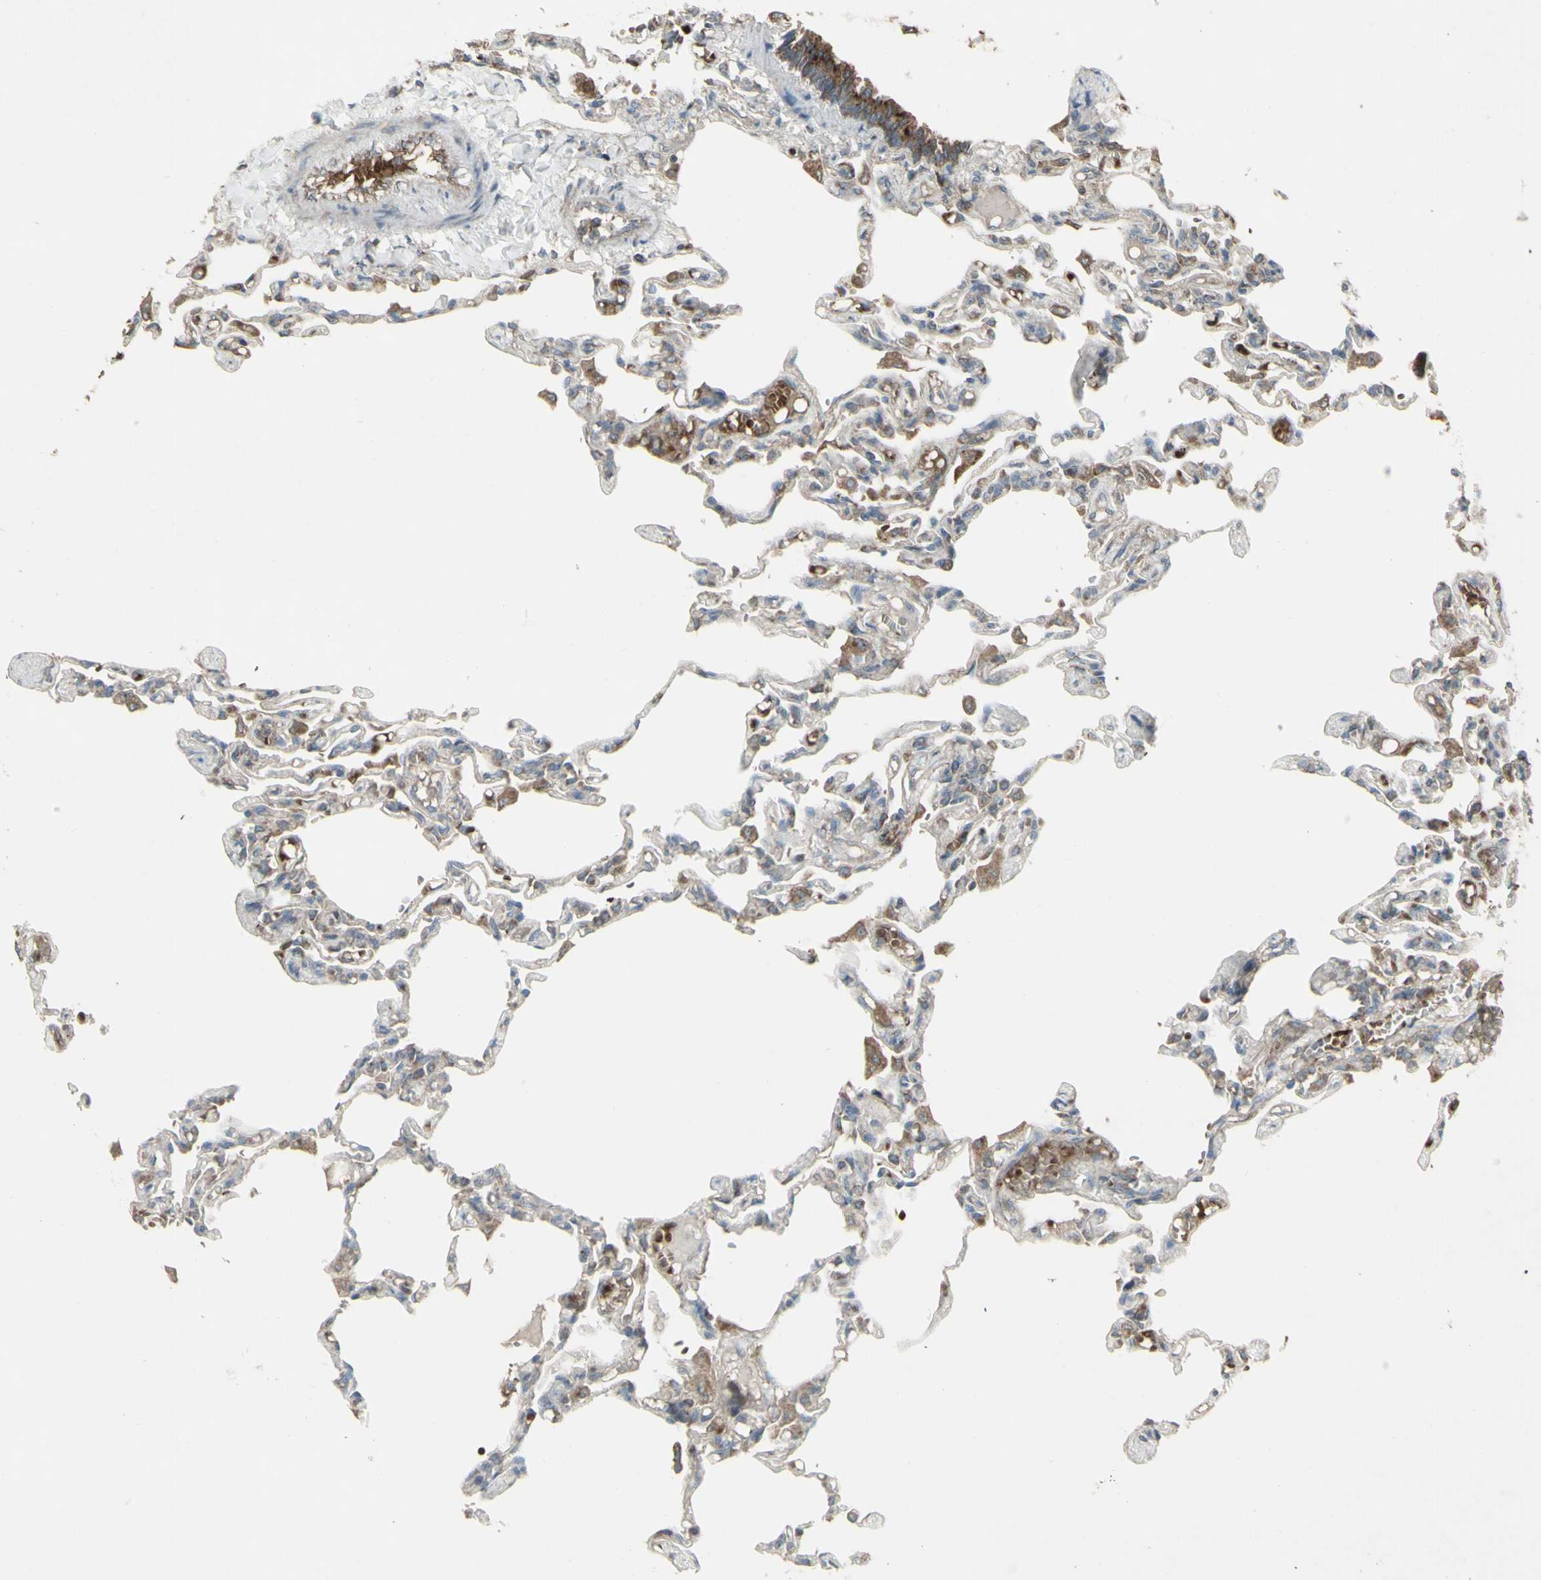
{"staining": {"intensity": "weak", "quantity": ">75%", "location": "cytoplasmic/membranous"}, "tissue": "lung", "cell_type": "Alveolar cells", "image_type": "normal", "snomed": [{"axis": "morphology", "description": "Normal tissue, NOS"}, {"axis": "topography", "description": "Lung"}], "caption": "Protein expression analysis of unremarkable lung reveals weak cytoplasmic/membranous positivity in approximately >75% of alveolar cells.", "gene": "SHC1", "patient": {"sex": "male", "age": 21}}